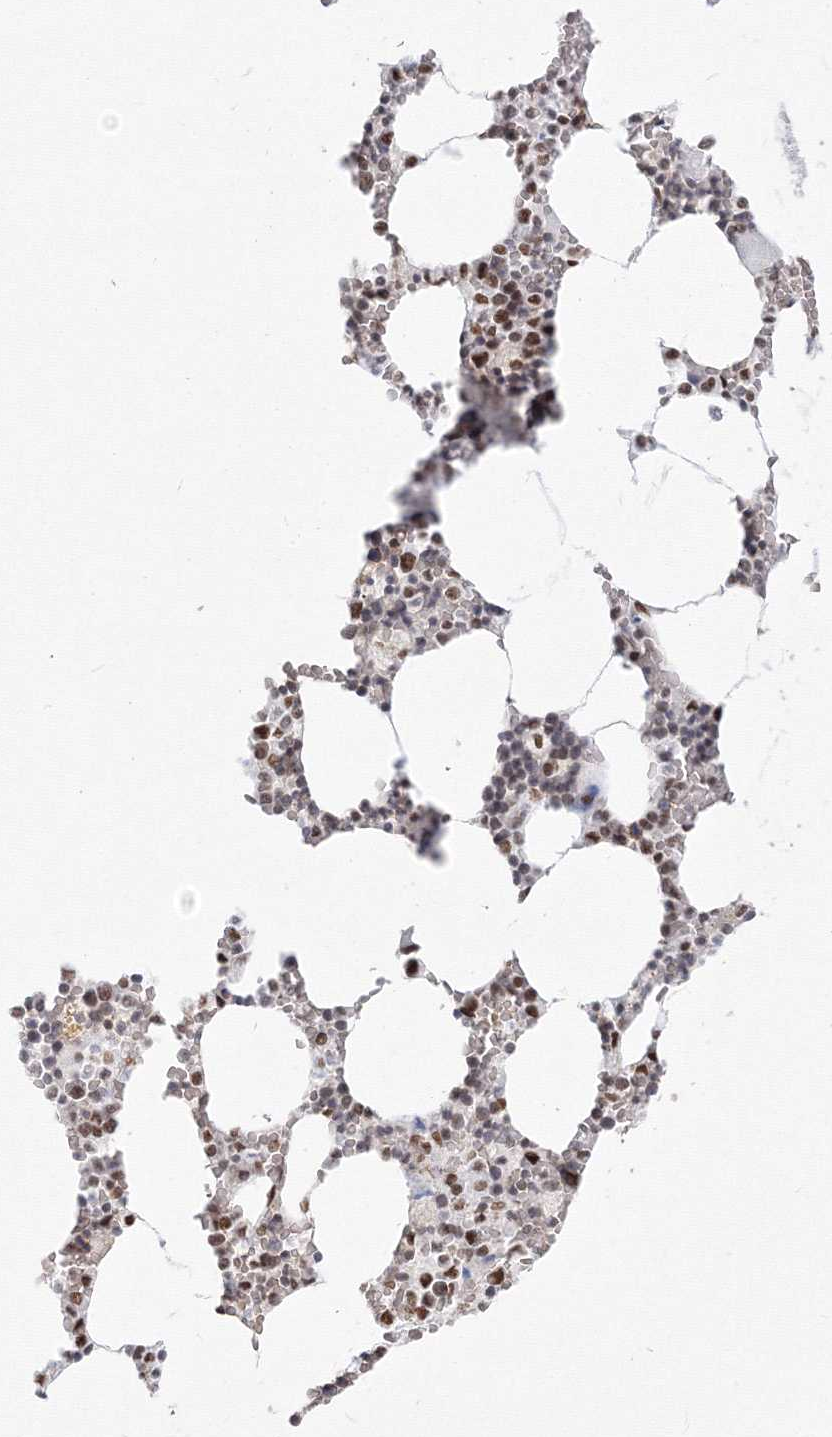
{"staining": {"intensity": "moderate", "quantity": ">75%", "location": "nuclear"}, "tissue": "bone marrow", "cell_type": "Hematopoietic cells", "image_type": "normal", "snomed": [{"axis": "morphology", "description": "Normal tissue, NOS"}, {"axis": "topography", "description": "Bone marrow"}], "caption": "IHC of benign human bone marrow exhibits medium levels of moderate nuclear positivity in approximately >75% of hematopoietic cells.", "gene": "ZNF638", "patient": {"sex": "male", "age": 70}}